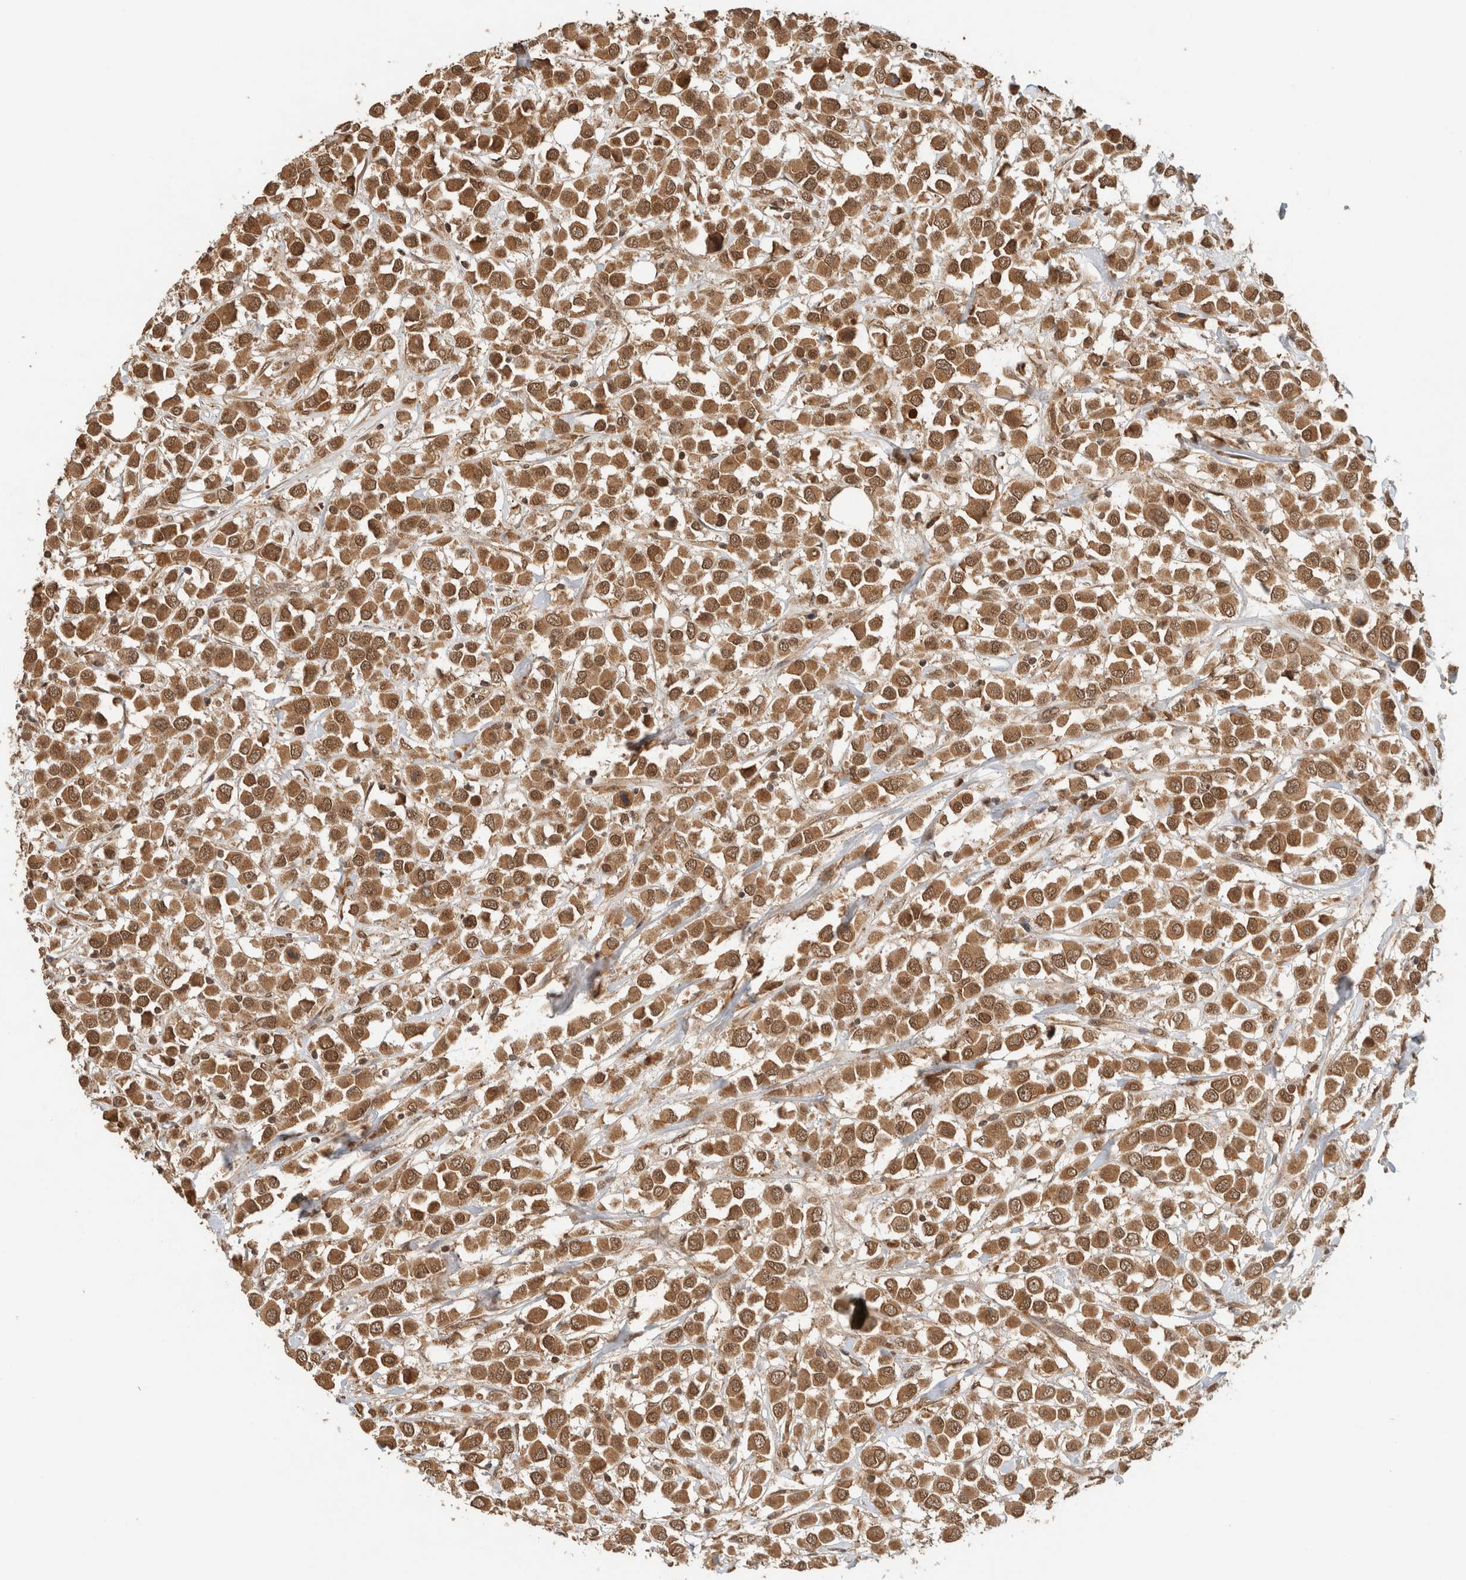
{"staining": {"intensity": "strong", "quantity": ">75%", "location": "cytoplasmic/membranous,nuclear"}, "tissue": "breast cancer", "cell_type": "Tumor cells", "image_type": "cancer", "snomed": [{"axis": "morphology", "description": "Duct carcinoma"}, {"axis": "topography", "description": "Breast"}], "caption": "Invasive ductal carcinoma (breast) stained with a brown dye displays strong cytoplasmic/membranous and nuclear positive positivity in about >75% of tumor cells.", "gene": "C1orf21", "patient": {"sex": "female", "age": 61}}